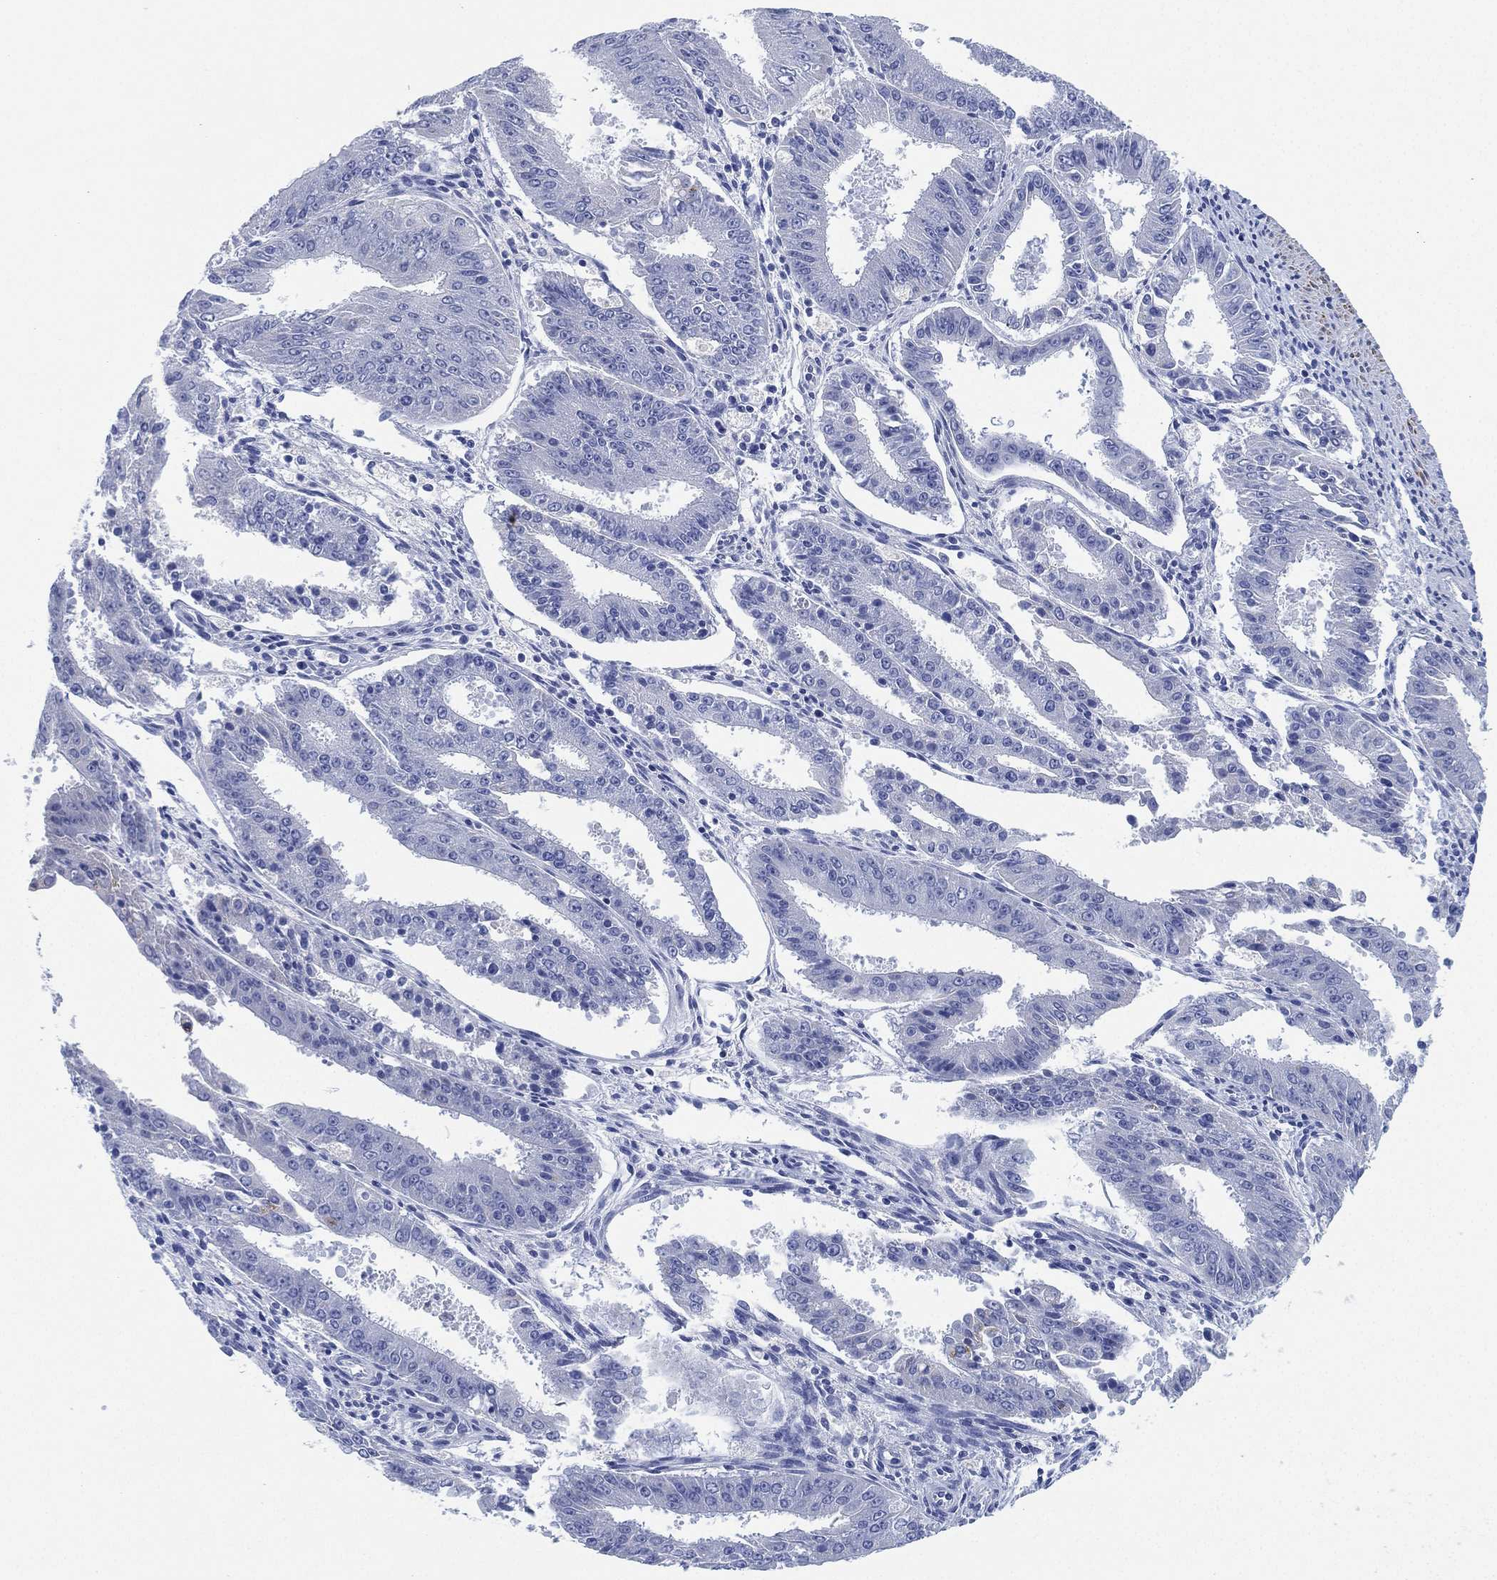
{"staining": {"intensity": "negative", "quantity": "none", "location": "none"}, "tissue": "ovarian cancer", "cell_type": "Tumor cells", "image_type": "cancer", "snomed": [{"axis": "morphology", "description": "Carcinoma, endometroid"}, {"axis": "topography", "description": "Ovary"}], "caption": "Immunohistochemical staining of human ovarian cancer reveals no significant positivity in tumor cells.", "gene": "SLC9C2", "patient": {"sex": "female", "age": 42}}